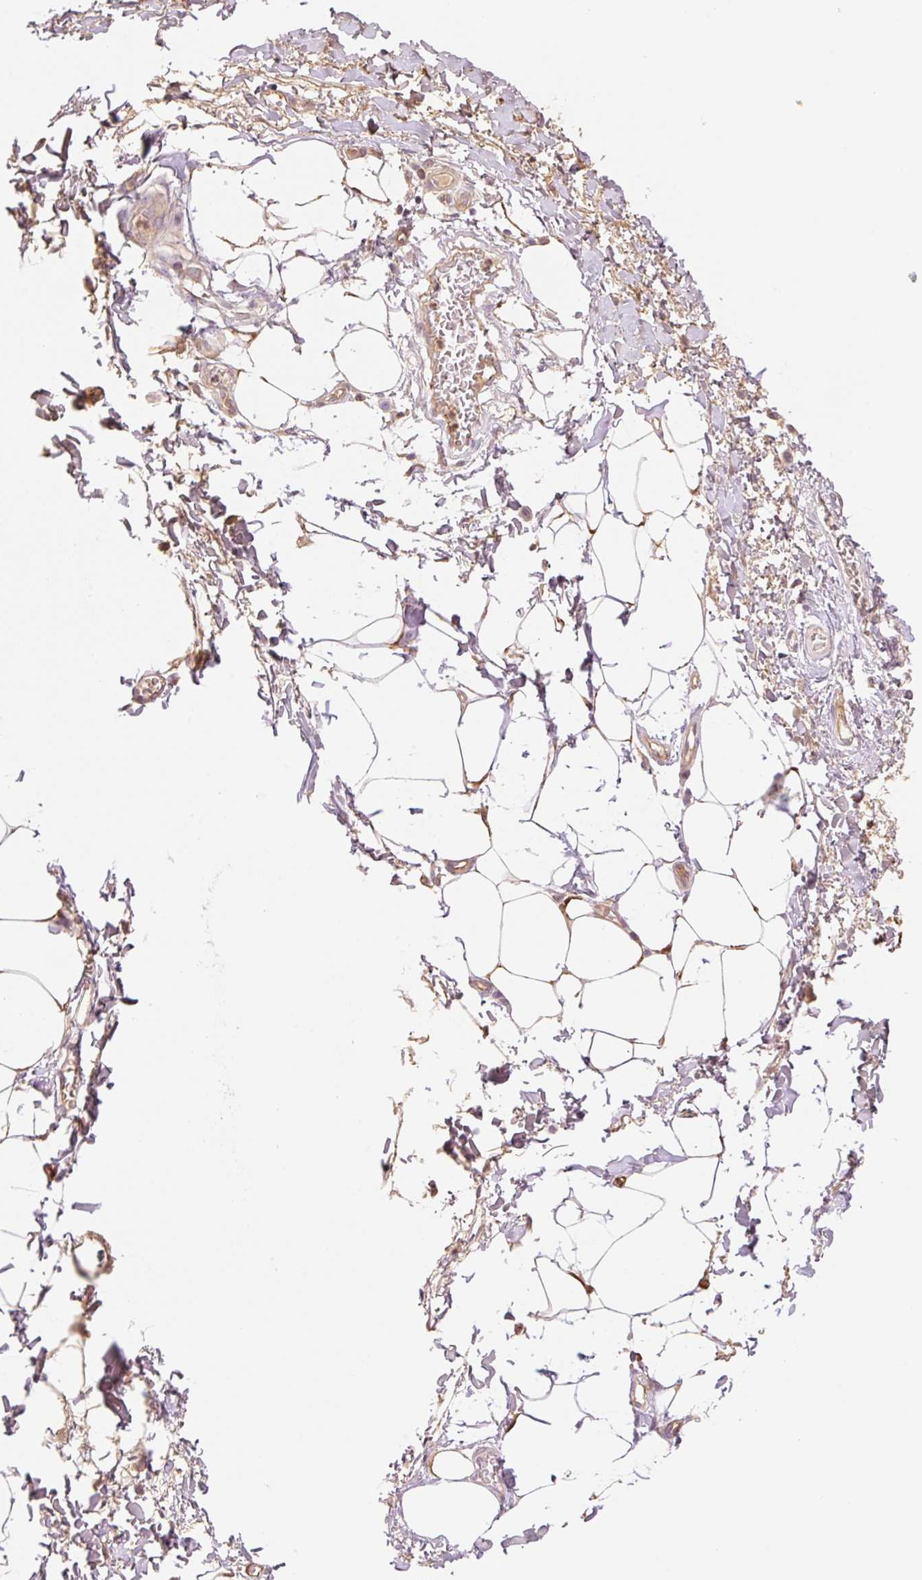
{"staining": {"intensity": "negative", "quantity": "none", "location": "none"}, "tissue": "adipose tissue", "cell_type": "Adipocytes", "image_type": "normal", "snomed": [{"axis": "morphology", "description": "Normal tissue, NOS"}, {"axis": "topography", "description": "Vagina"}, {"axis": "topography", "description": "Peripheral nerve tissue"}], "caption": "High magnification brightfield microscopy of normal adipose tissue stained with DAB (brown) and counterstained with hematoxylin (blue): adipocytes show no significant staining. The staining was performed using DAB to visualize the protein expression in brown, while the nuclei were stained in blue with hematoxylin (Magnification: 20x).", "gene": "HEBP1", "patient": {"sex": "female", "age": 71}}